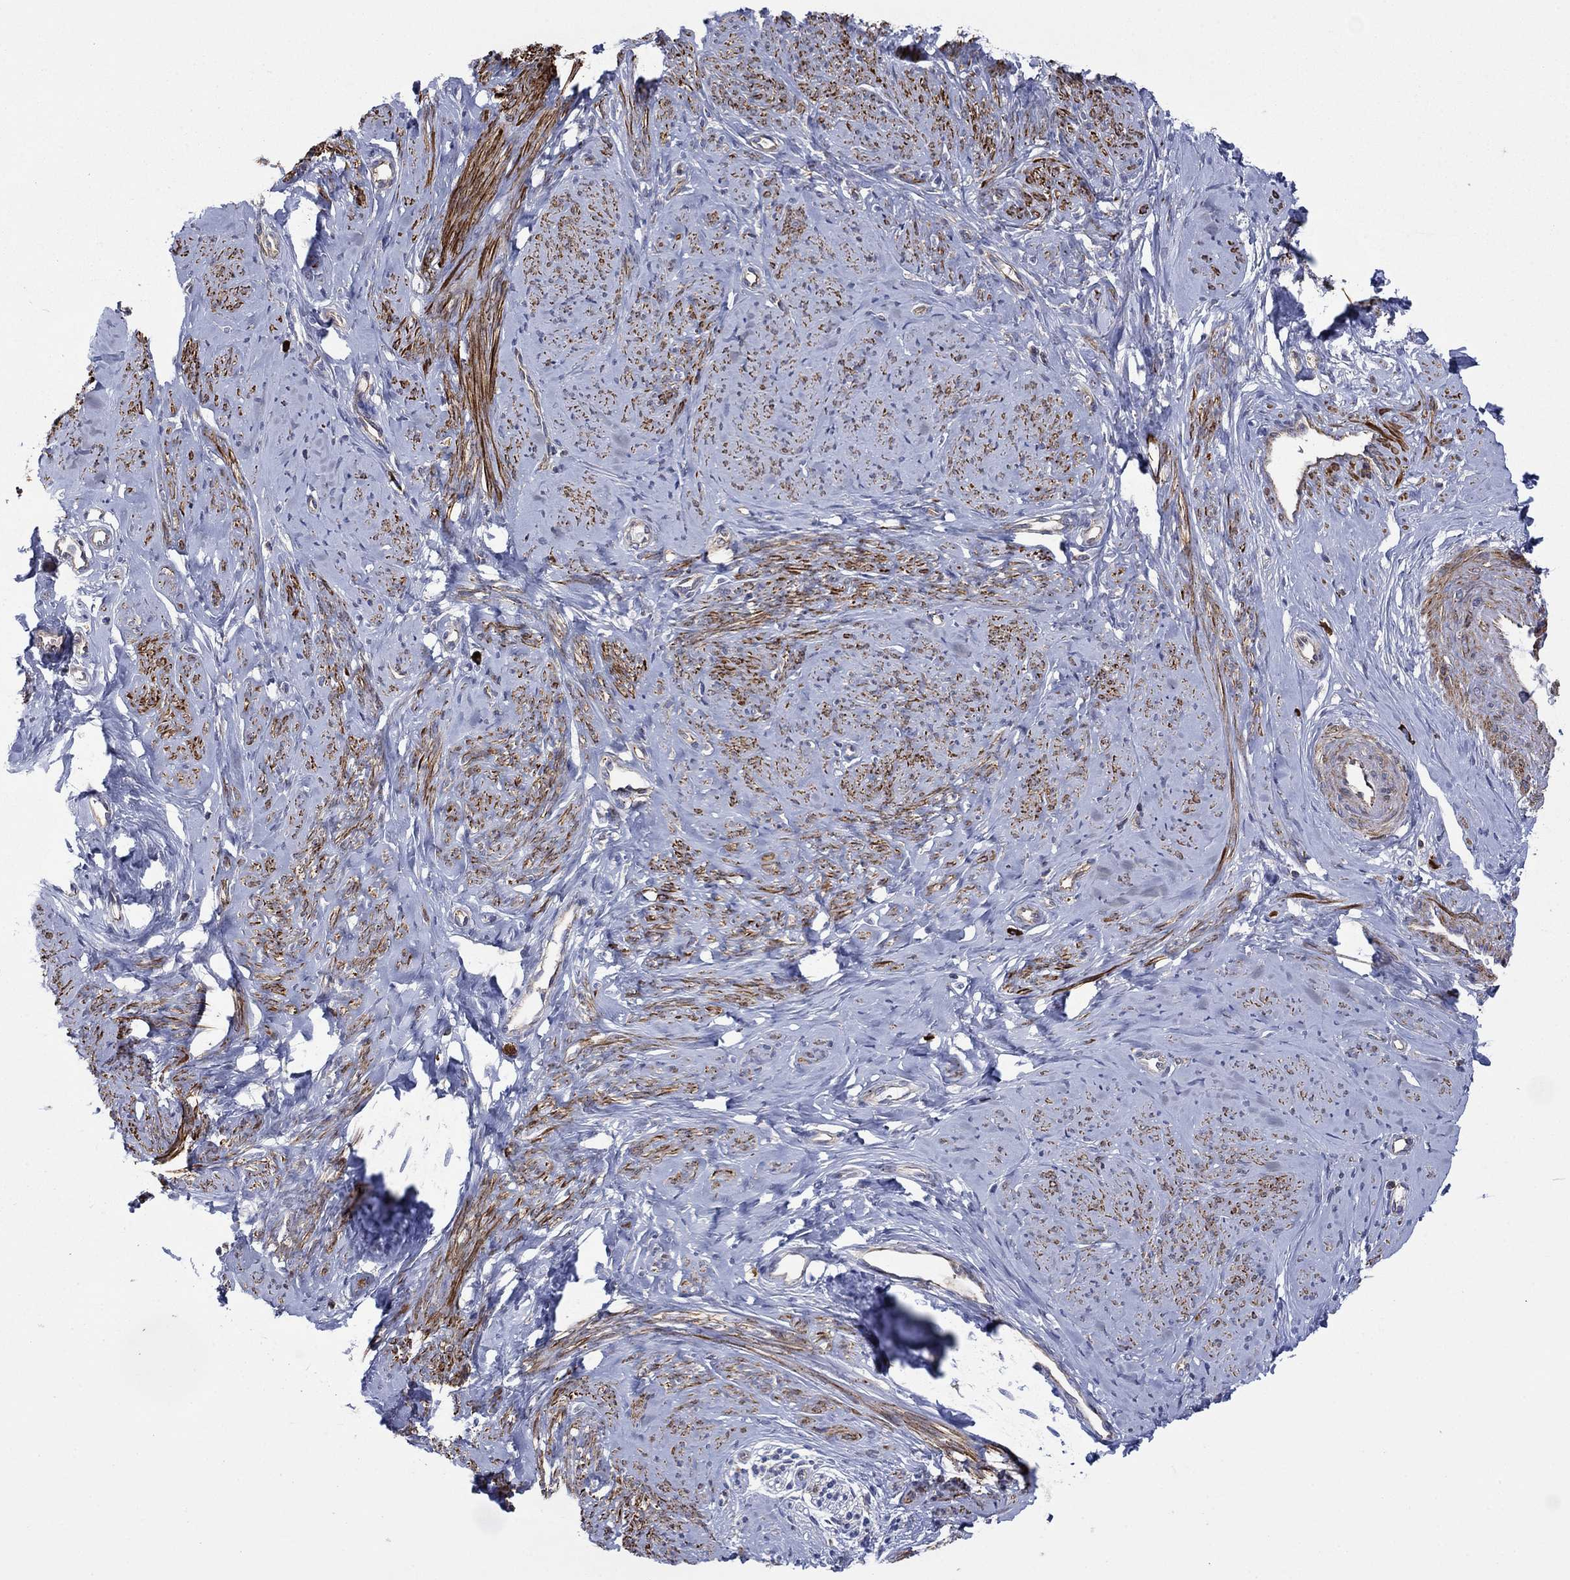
{"staining": {"intensity": "strong", "quantity": "25%-75%", "location": "cytoplasmic/membranous"}, "tissue": "smooth muscle", "cell_type": "Smooth muscle cells", "image_type": "normal", "snomed": [{"axis": "morphology", "description": "Normal tissue, NOS"}, {"axis": "topography", "description": "Smooth muscle"}], "caption": "IHC image of normal smooth muscle: human smooth muscle stained using IHC demonstrates high levels of strong protein expression localized specifically in the cytoplasmic/membranous of smooth muscle cells, appearing as a cytoplasmic/membranous brown color.", "gene": "PAG1", "patient": {"sex": "female", "age": 48}}